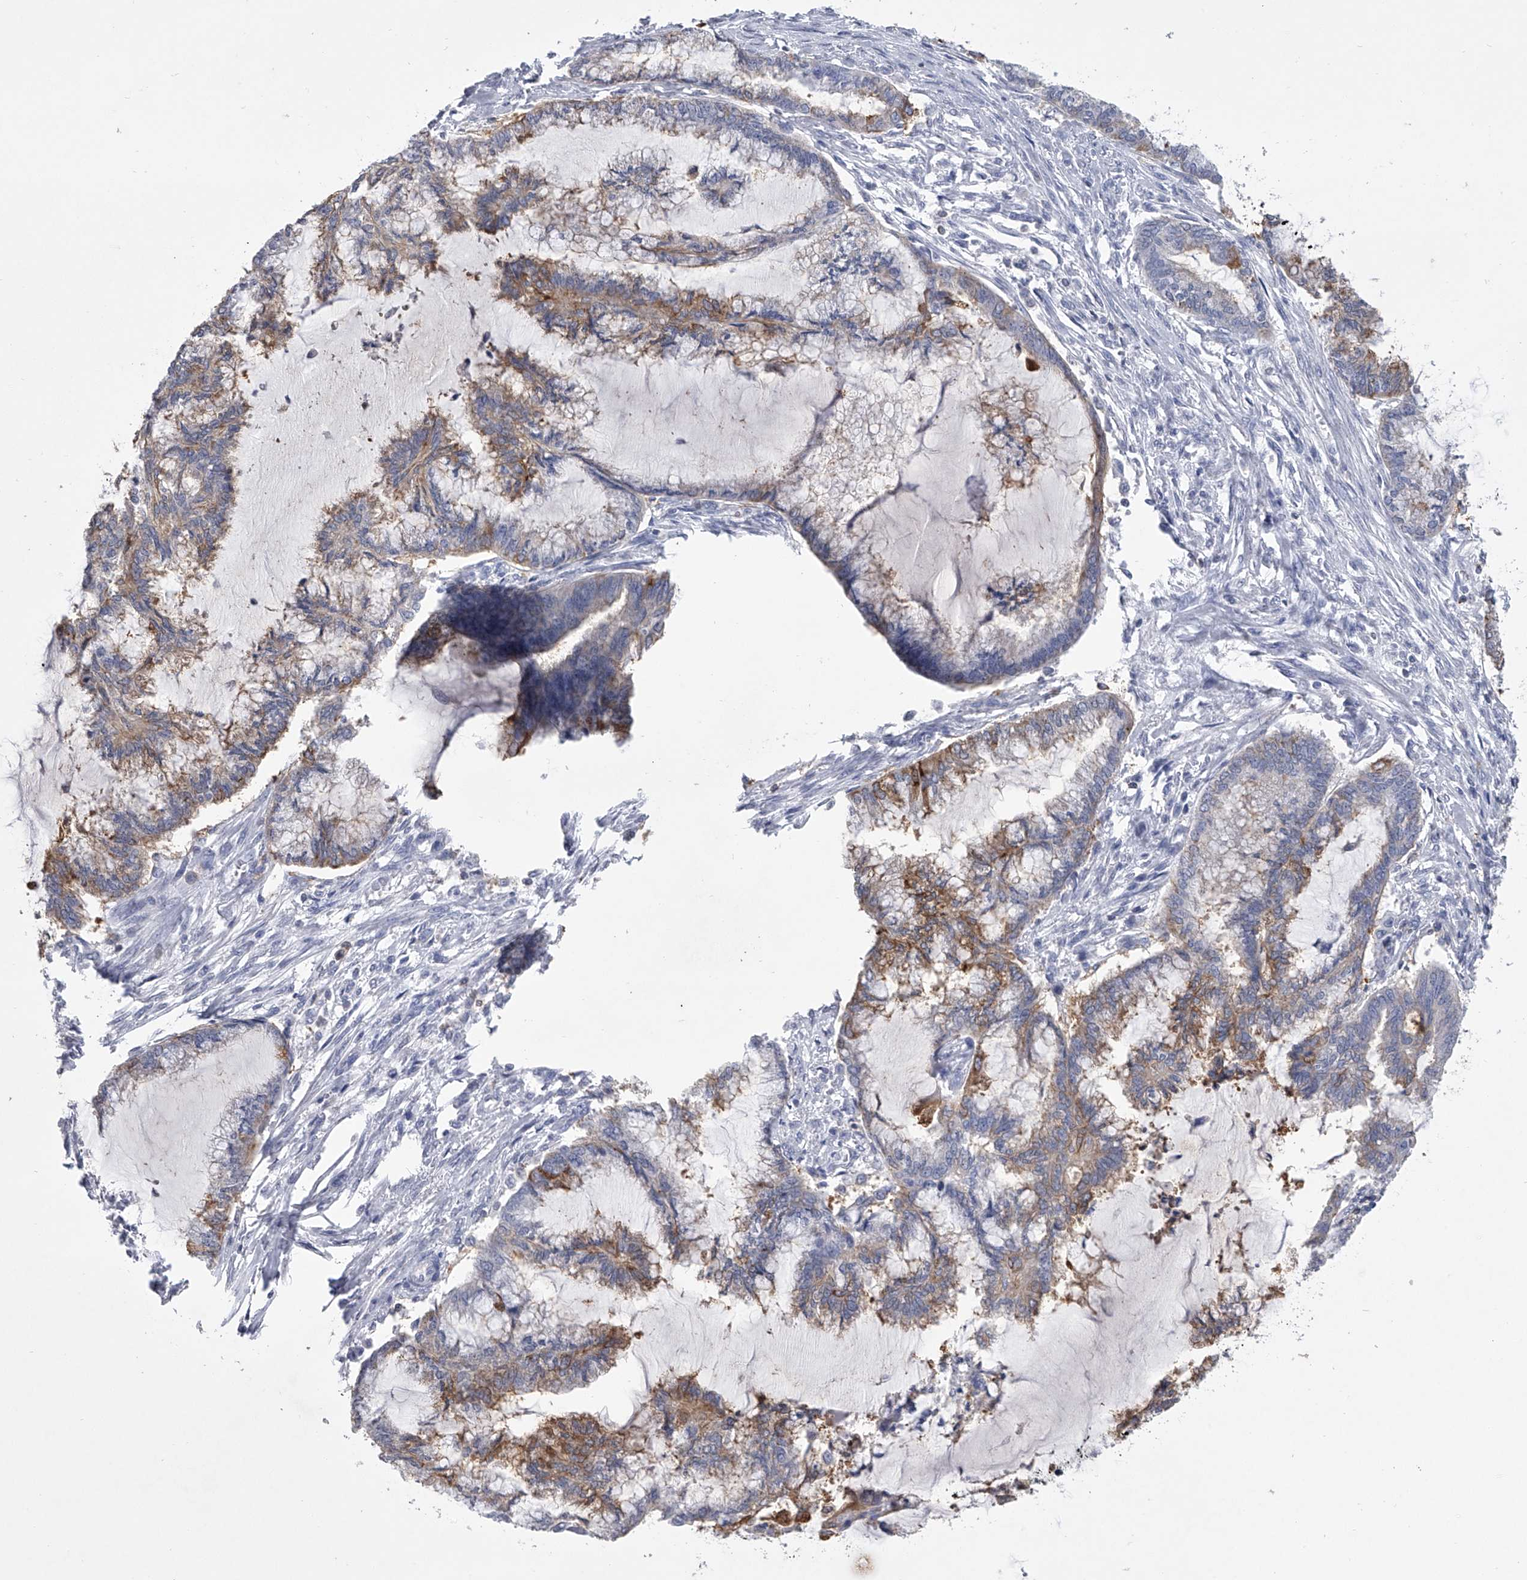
{"staining": {"intensity": "moderate", "quantity": ">75%", "location": "cytoplasmic/membranous"}, "tissue": "endometrial cancer", "cell_type": "Tumor cells", "image_type": "cancer", "snomed": [{"axis": "morphology", "description": "Adenocarcinoma, NOS"}, {"axis": "topography", "description": "Endometrium"}], "caption": "Immunohistochemical staining of human endometrial cancer demonstrates medium levels of moderate cytoplasmic/membranous positivity in approximately >75% of tumor cells.", "gene": "TASP1", "patient": {"sex": "female", "age": 86}}